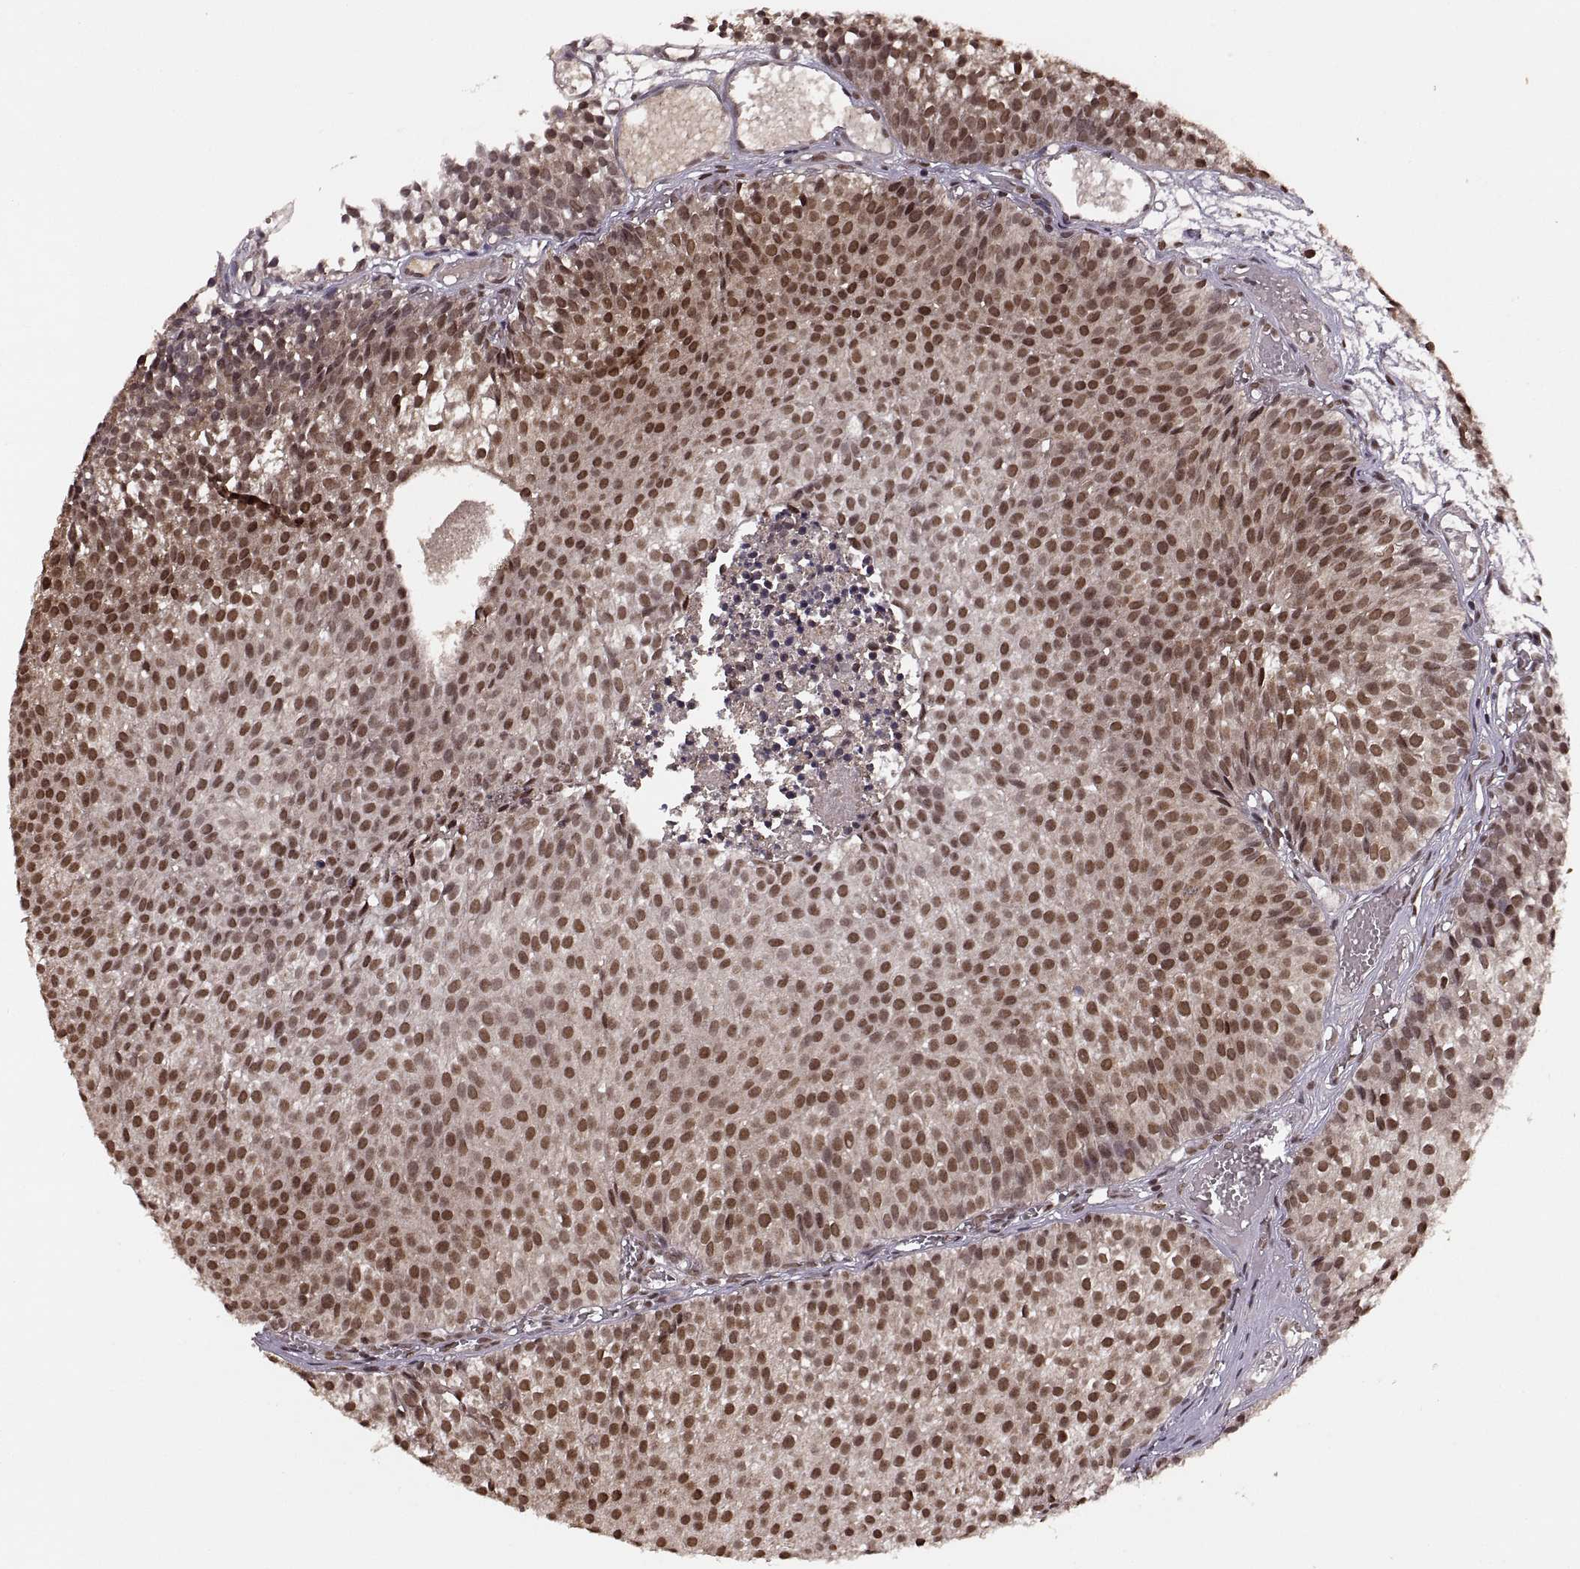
{"staining": {"intensity": "moderate", "quantity": ">75%", "location": "cytoplasmic/membranous,nuclear"}, "tissue": "urothelial cancer", "cell_type": "Tumor cells", "image_type": "cancer", "snomed": [{"axis": "morphology", "description": "Urothelial carcinoma, Low grade"}, {"axis": "topography", "description": "Urinary bladder"}], "caption": "DAB immunohistochemical staining of human low-grade urothelial carcinoma shows moderate cytoplasmic/membranous and nuclear protein staining in approximately >75% of tumor cells.", "gene": "RFT1", "patient": {"sex": "male", "age": 63}}